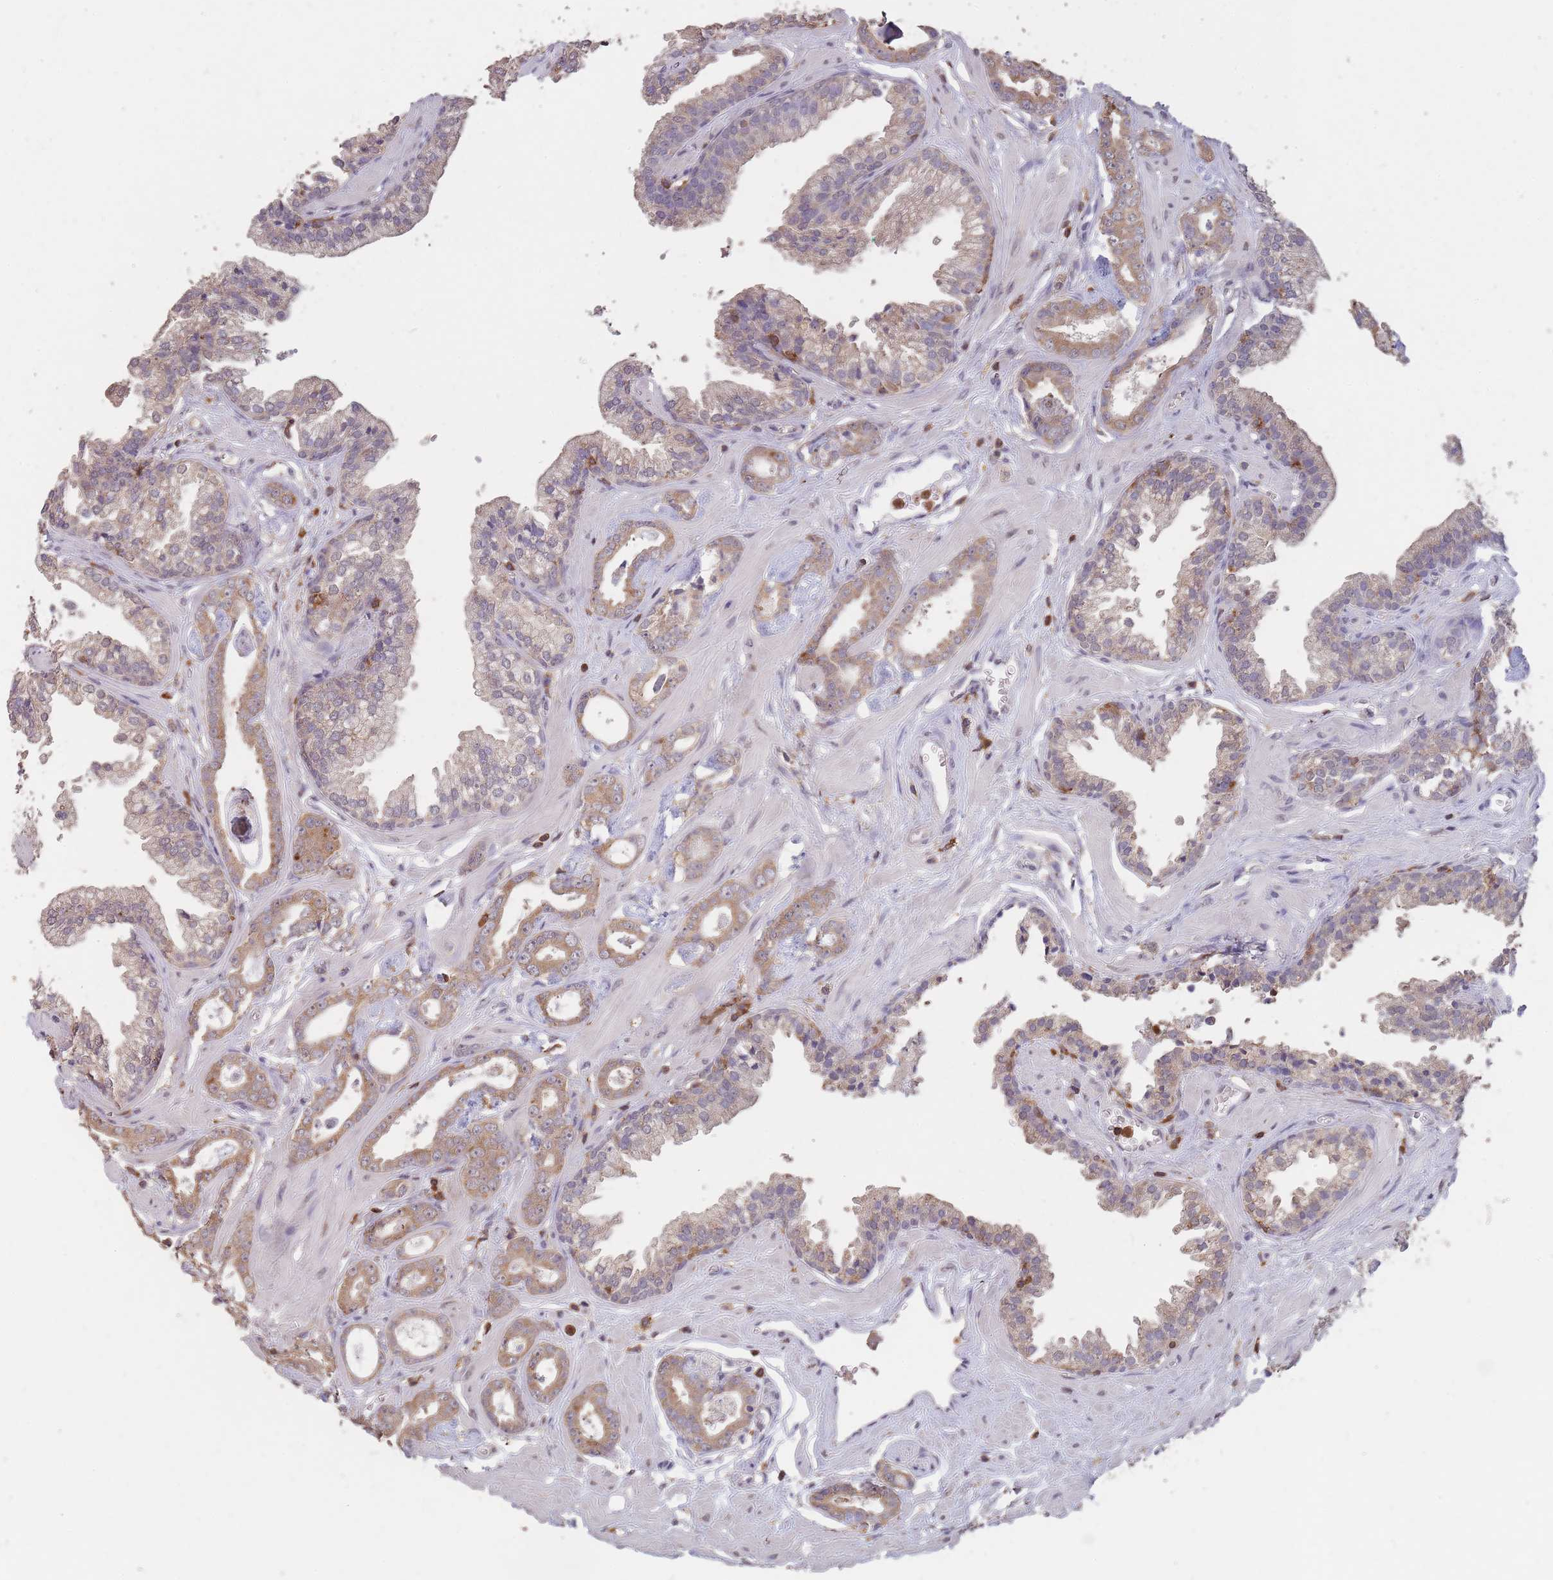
{"staining": {"intensity": "moderate", "quantity": ">75%", "location": "cytoplasmic/membranous"}, "tissue": "prostate cancer", "cell_type": "Tumor cells", "image_type": "cancer", "snomed": [{"axis": "morphology", "description": "Adenocarcinoma, Low grade"}, {"axis": "topography", "description": "Prostate"}], "caption": "Prostate cancer (low-grade adenocarcinoma) tissue displays moderate cytoplasmic/membranous staining in about >75% of tumor cells", "gene": "GMIP", "patient": {"sex": "male", "age": 60}}